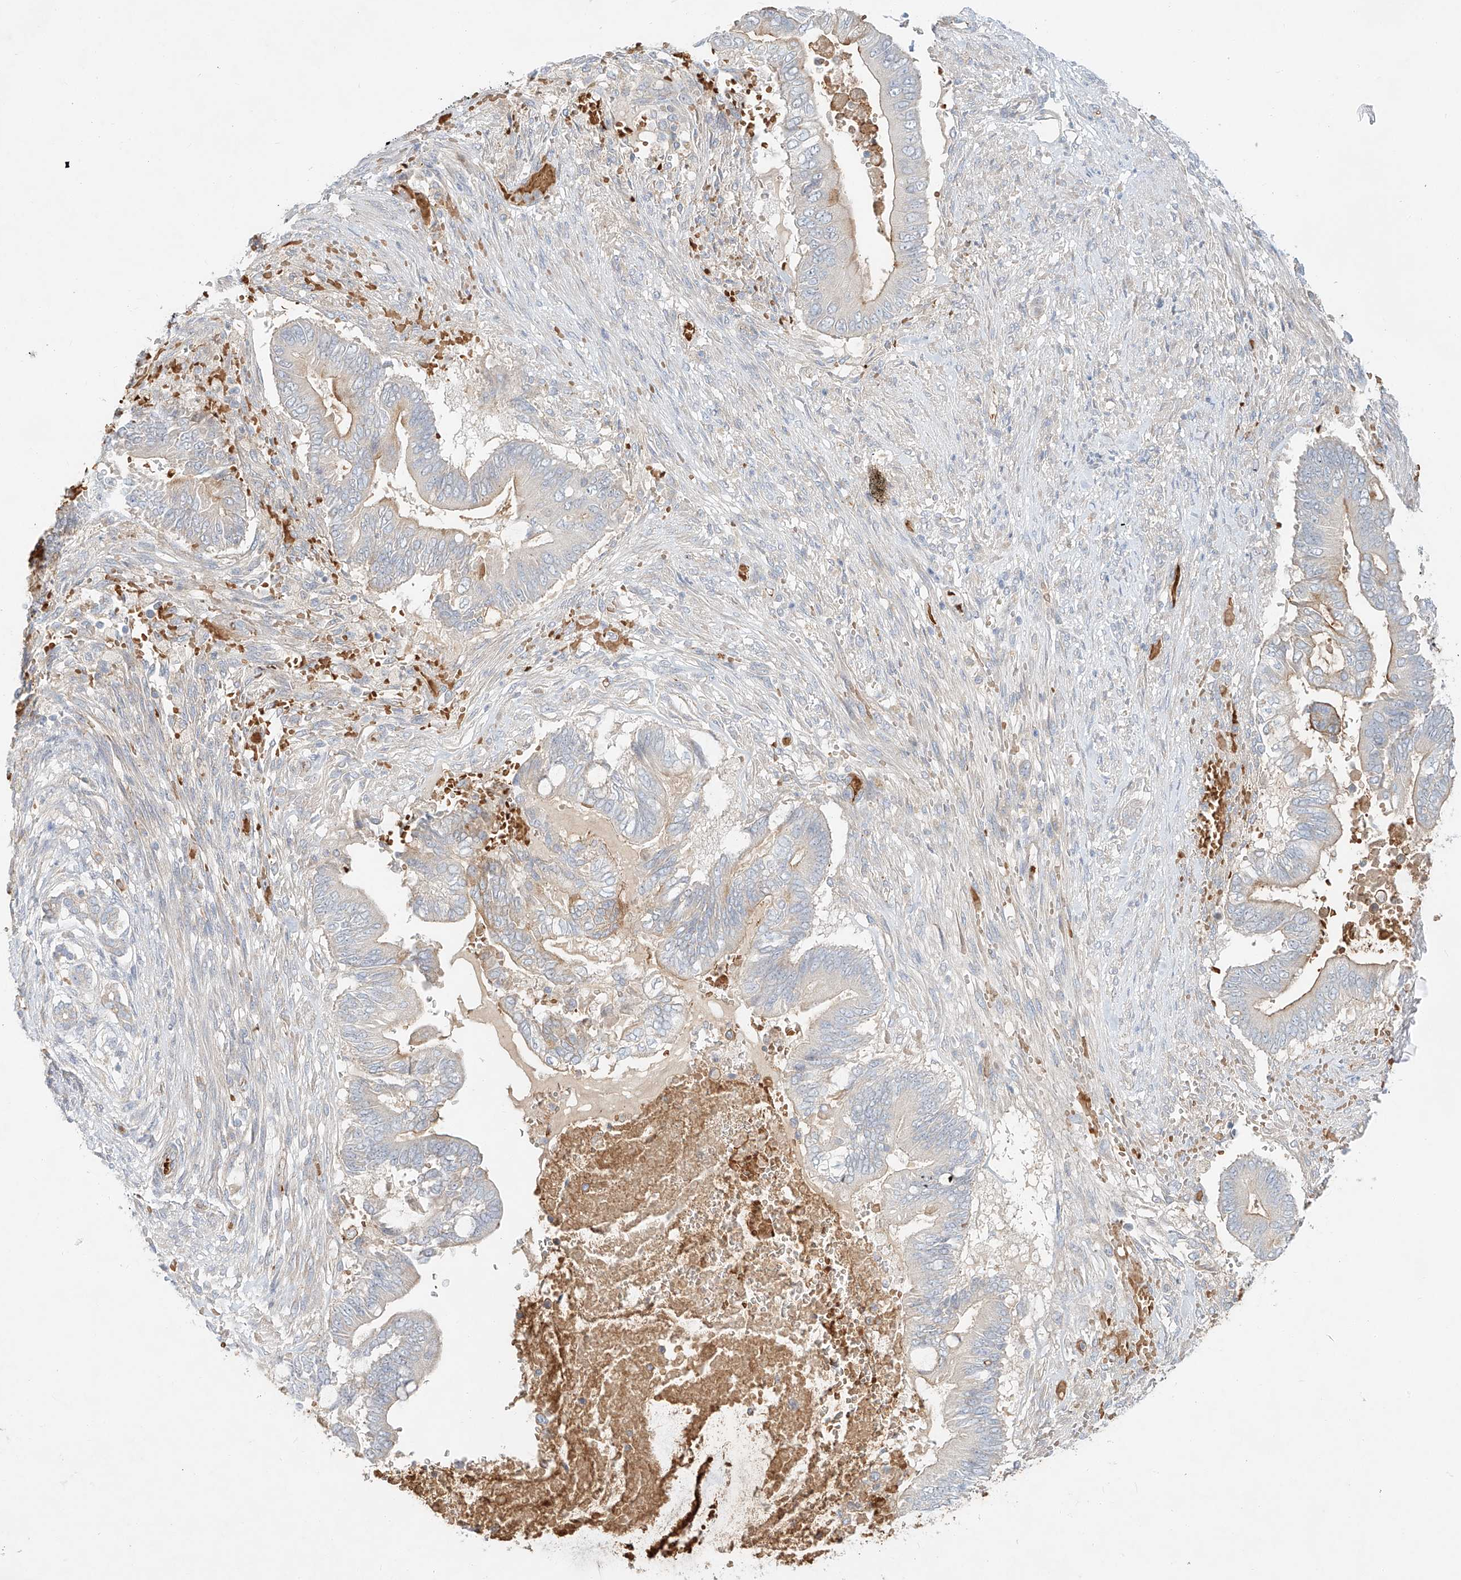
{"staining": {"intensity": "moderate", "quantity": "<25%", "location": "cytoplasmic/membranous"}, "tissue": "pancreatic cancer", "cell_type": "Tumor cells", "image_type": "cancer", "snomed": [{"axis": "morphology", "description": "Adenocarcinoma, NOS"}, {"axis": "topography", "description": "Pancreas"}], "caption": "Brown immunohistochemical staining in pancreatic adenocarcinoma shows moderate cytoplasmic/membranous expression in about <25% of tumor cells.", "gene": "SYTL3", "patient": {"sex": "male", "age": 68}}